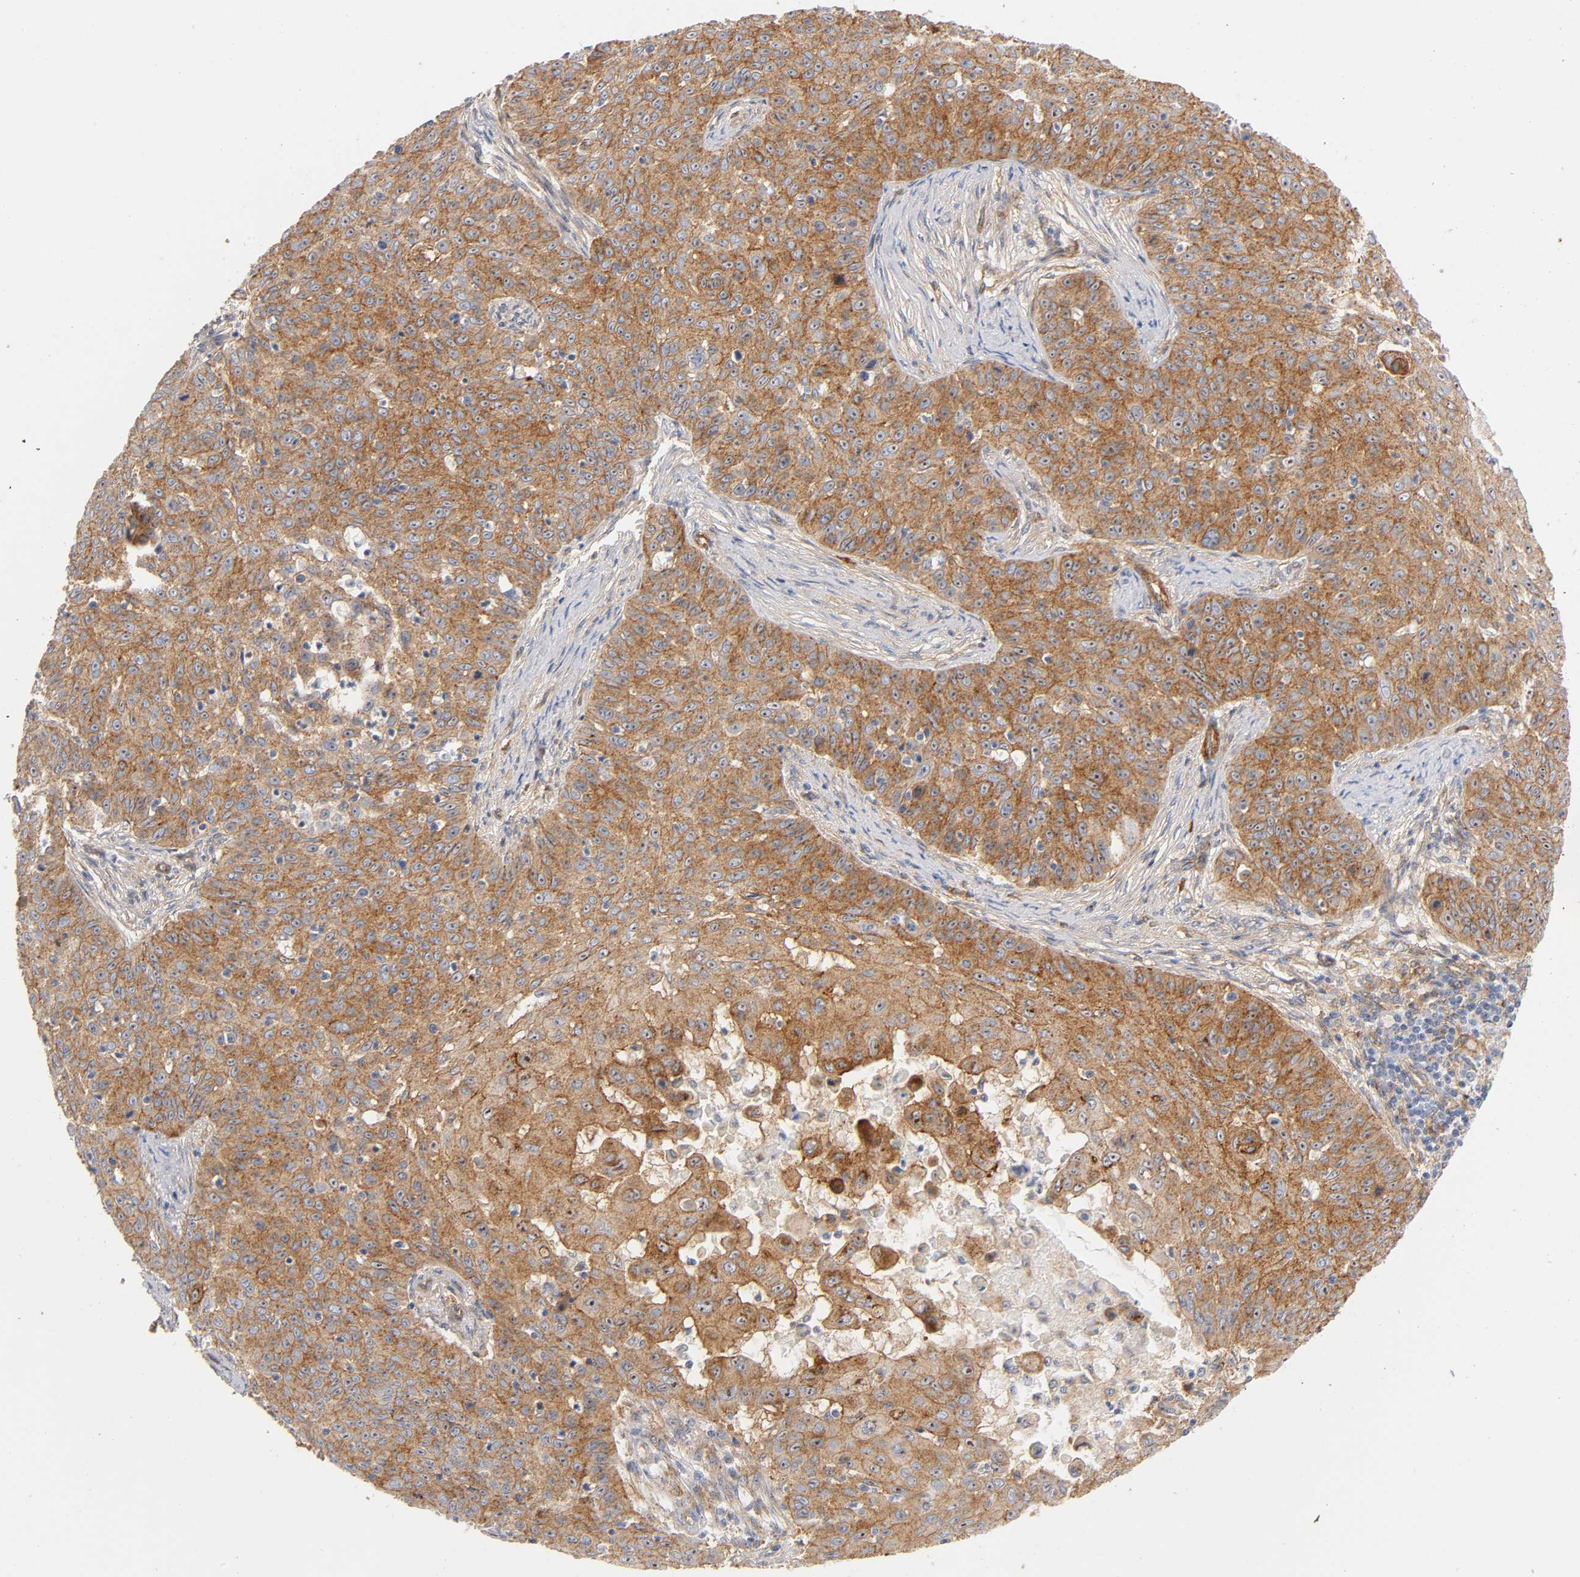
{"staining": {"intensity": "moderate", "quantity": ">75%", "location": "cytoplasmic/membranous"}, "tissue": "skin cancer", "cell_type": "Tumor cells", "image_type": "cancer", "snomed": [{"axis": "morphology", "description": "Squamous cell carcinoma, NOS"}, {"axis": "topography", "description": "Skin"}], "caption": "IHC of squamous cell carcinoma (skin) reveals medium levels of moderate cytoplasmic/membranous staining in approximately >75% of tumor cells.", "gene": "PLD1", "patient": {"sex": "male", "age": 82}}